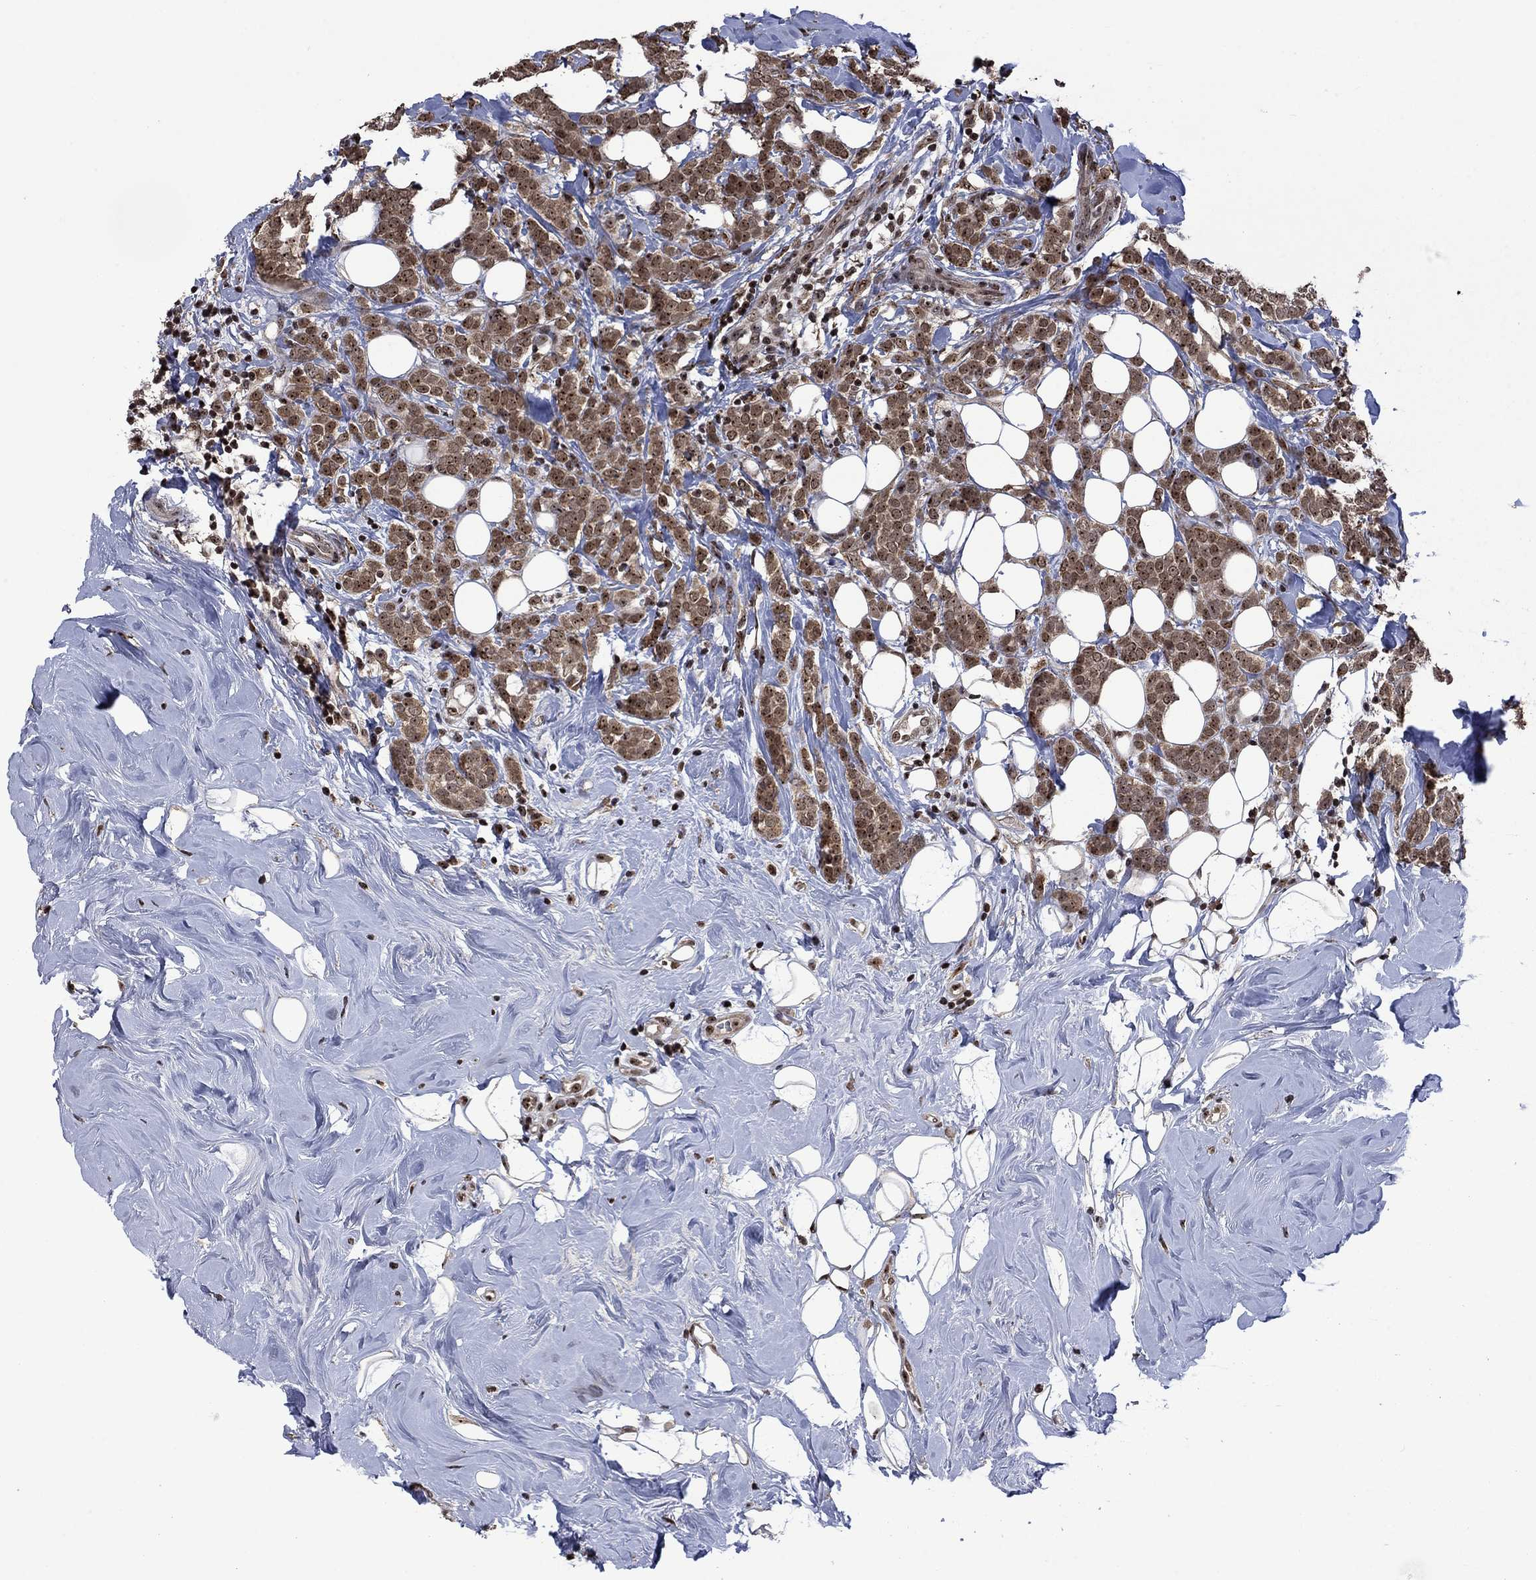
{"staining": {"intensity": "moderate", "quantity": ">75%", "location": "cytoplasmic/membranous,nuclear"}, "tissue": "breast cancer", "cell_type": "Tumor cells", "image_type": "cancer", "snomed": [{"axis": "morphology", "description": "Lobular carcinoma"}, {"axis": "topography", "description": "Breast"}], "caption": "A brown stain highlights moderate cytoplasmic/membranous and nuclear staining of a protein in breast cancer tumor cells.", "gene": "FBL", "patient": {"sex": "female", "age": 49}}